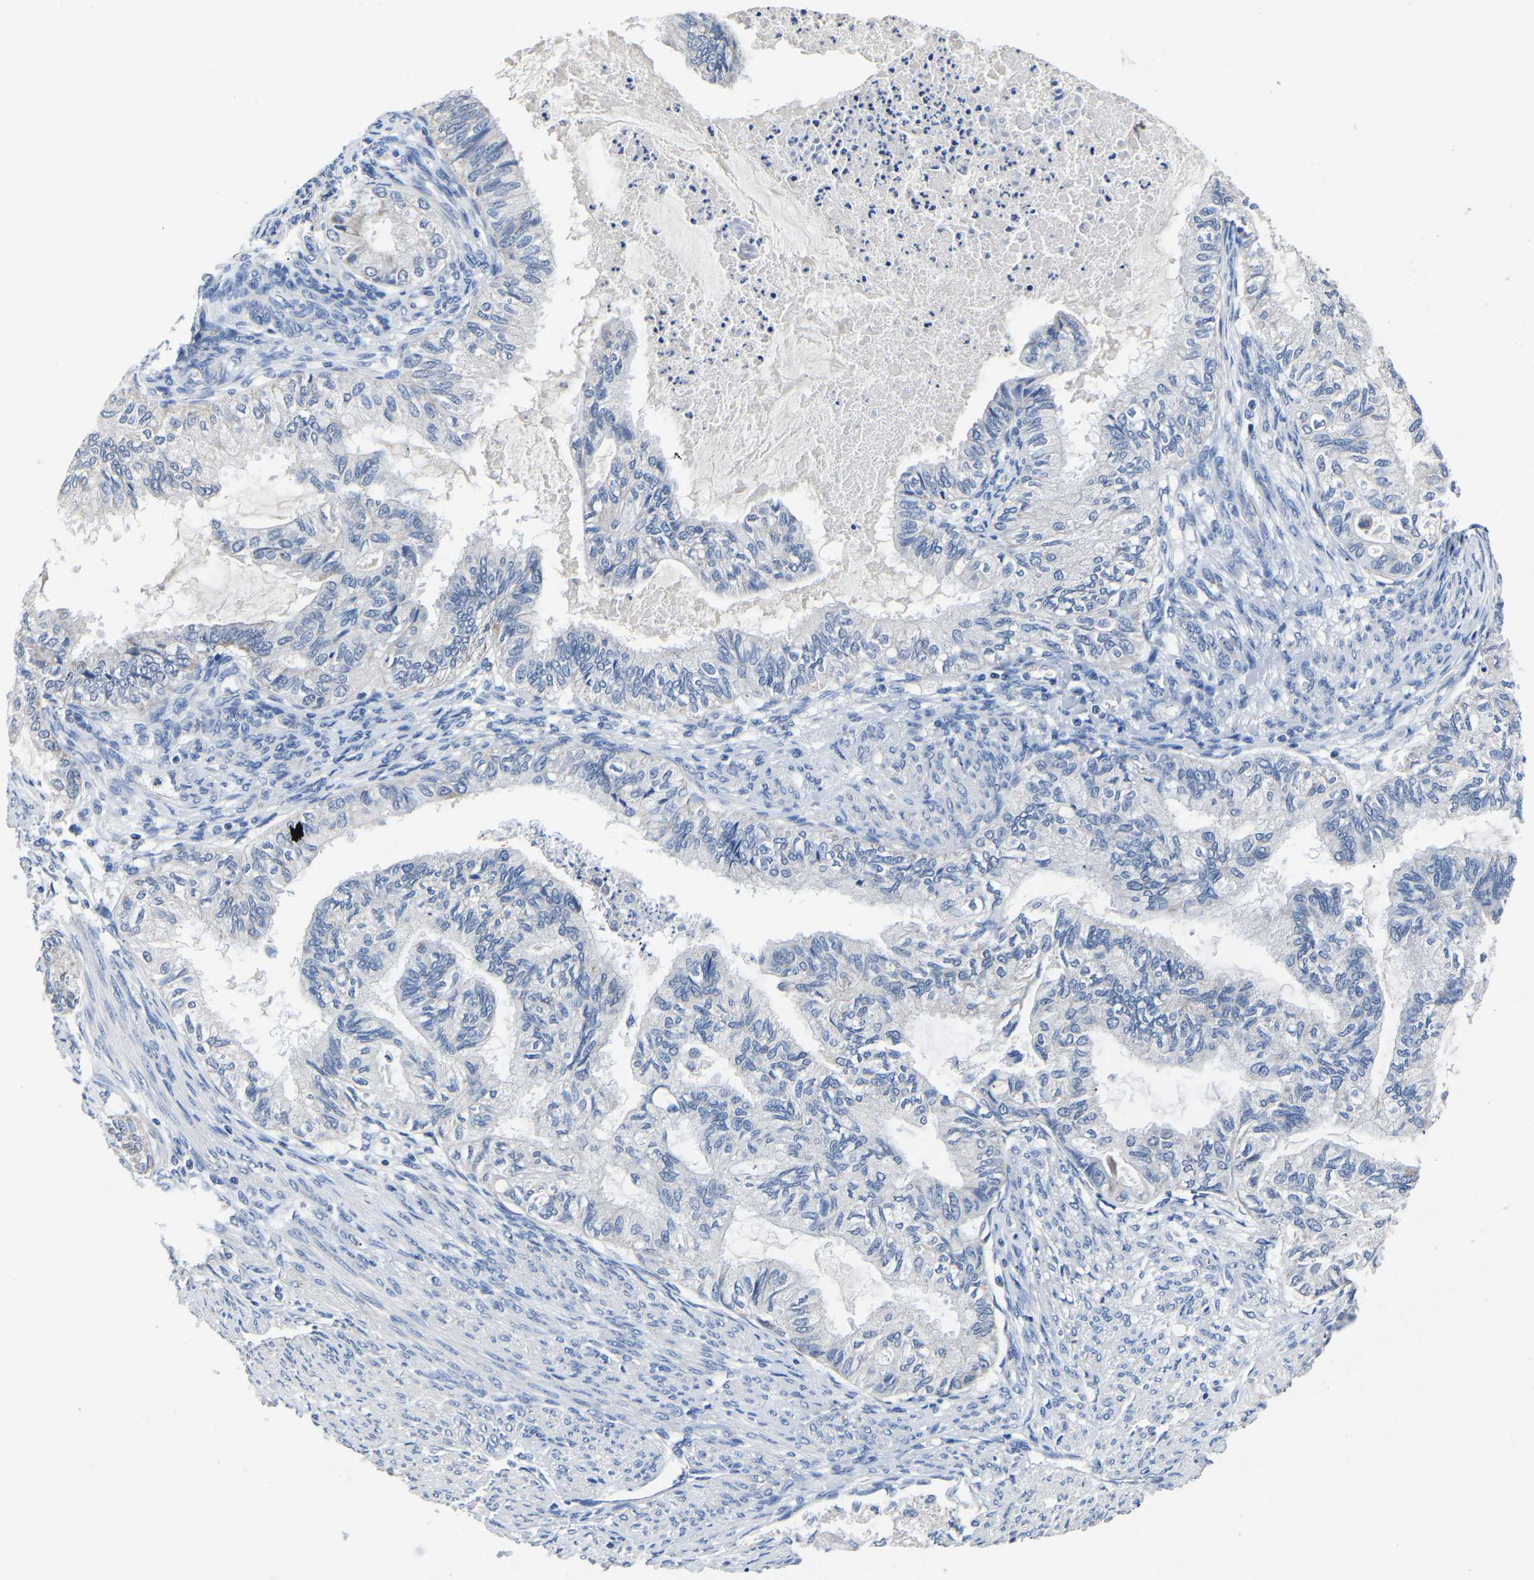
{"staining": {"intensity": "negative", "quantity": "none", "location": "none"}, "tissue": "cervical cancer", "cell_type": "Tumor cells", "image_type": "cancer", "snomed": [{"axis": "morphology", "description": "Normal tissue, NOS"}, {"axis": "morphology", "description": "Adenocarcinoma, NOS"}, {"axis": "topography", "description": "Cervix"}, {"axis": "topography", "description": "Endometrium"}], "caption": "This histopathology image is of adenocarcinoma (cervical) stained with immunohistochemistry (IHC) to label a protein in brown with the nuclei are counter-stained blue. There is no staining in tumor cells. The staining is performed using DAB (3,3'-diaminobenzidine) brown chromogen with nuclei counter-stained in using hematoxylin.", "gene": "FGD5", "patient": {"sex": "female", "age": 86}}